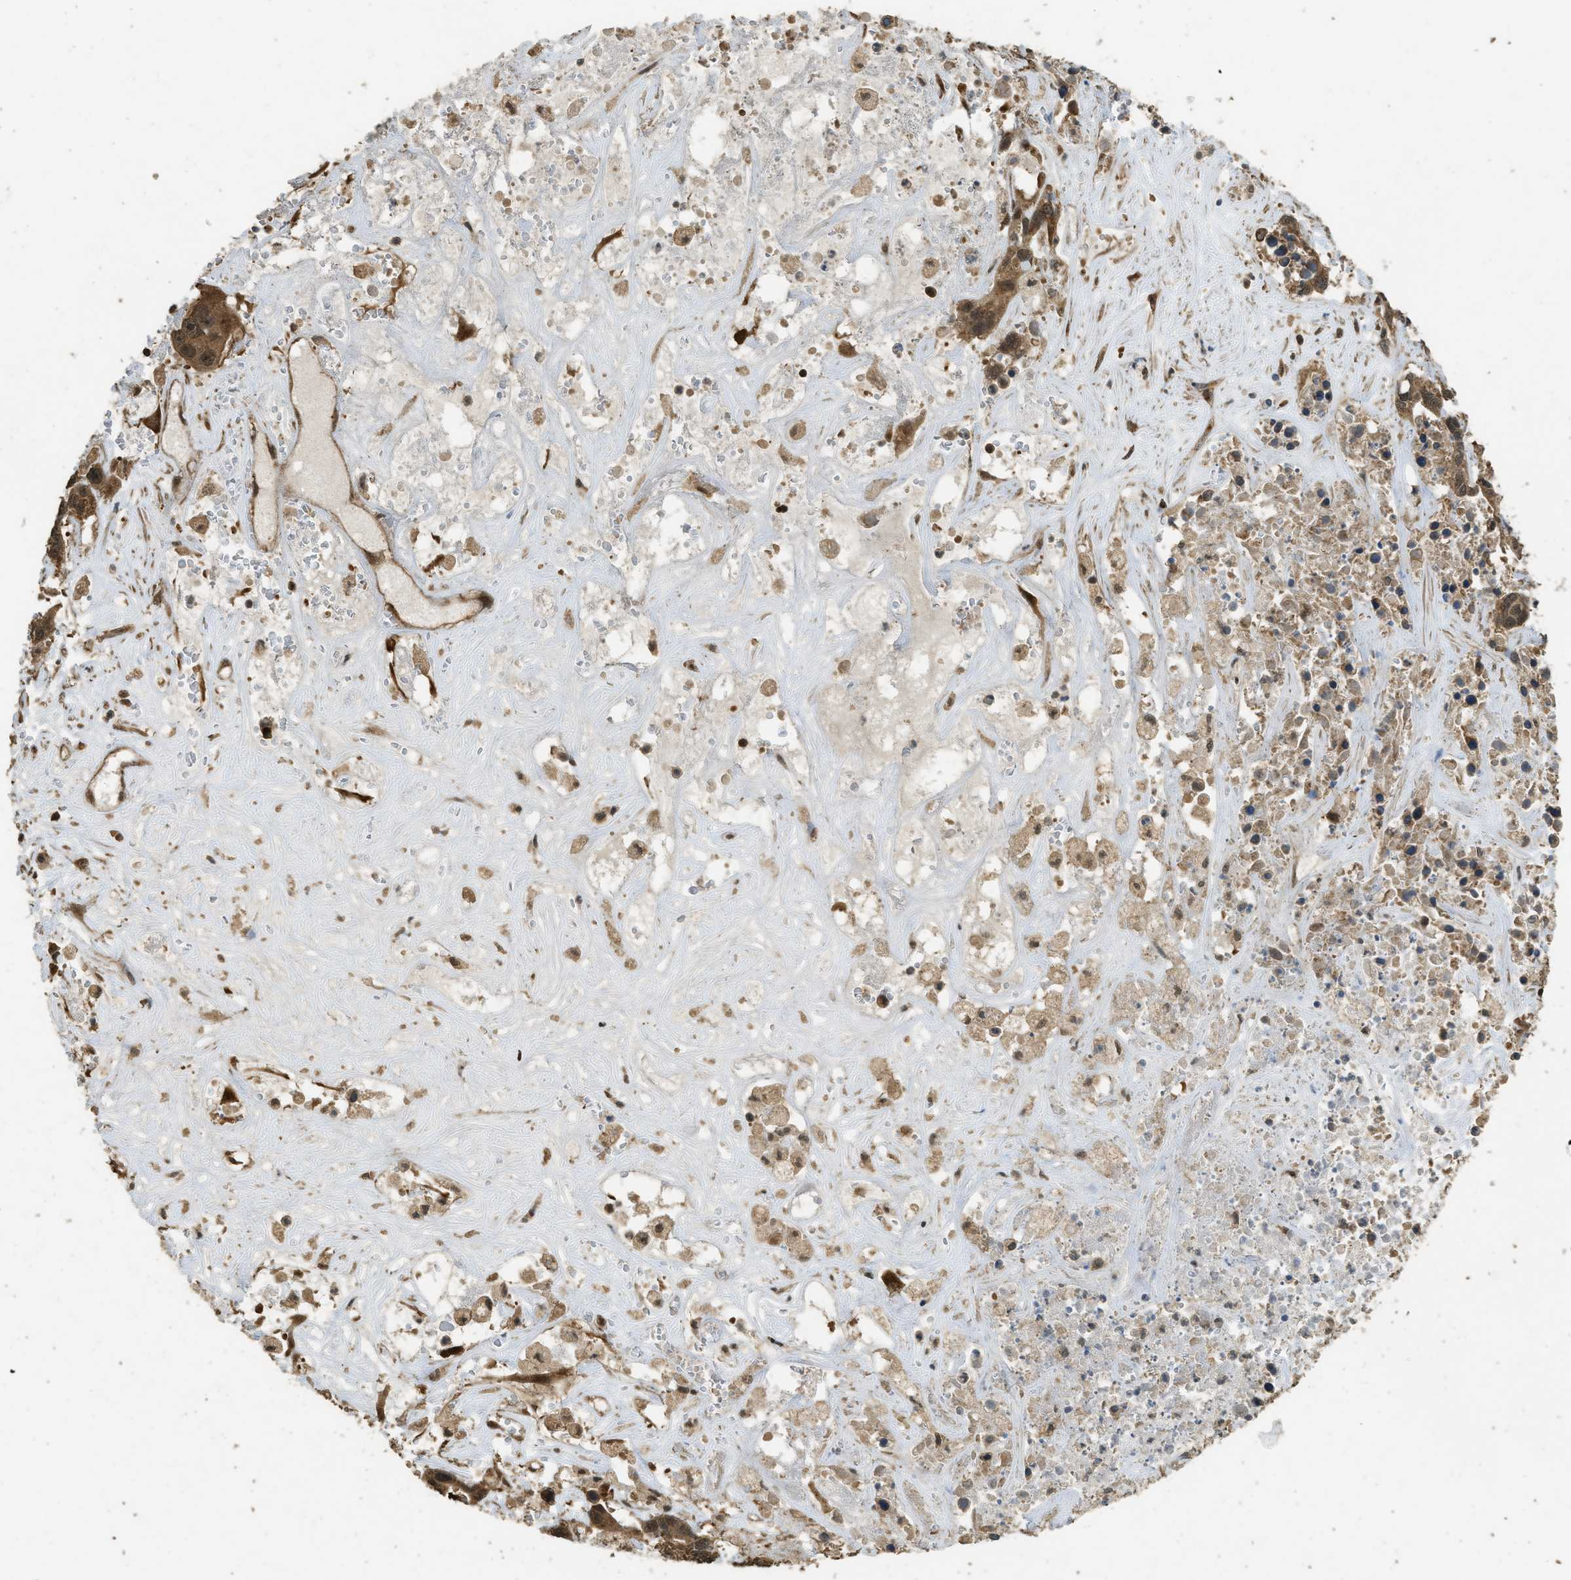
{"staining": {"intensity": "moderate", "quantity": ">75%", "location": "cytoplasmic/membranous,nuclear"}, "tissue": "liver cancer", "cell_type": "Tumor cells", "image_type": "cancer", "snomed": [{"axis": "morphology", "description": "Cholangiocarcinoma"}, {"axis": "topography", "description": "Liver"}], "caption": "An immunohistochemistry histopathology image of neoplastic tissue is shown. Protein staining in brown highlights moderate cytoplasmic/membranous and nuclear positivity in liver cancer within tumor cells.", "gene": "CTPS1", "patient": {"sex": "female", "age": 65}}